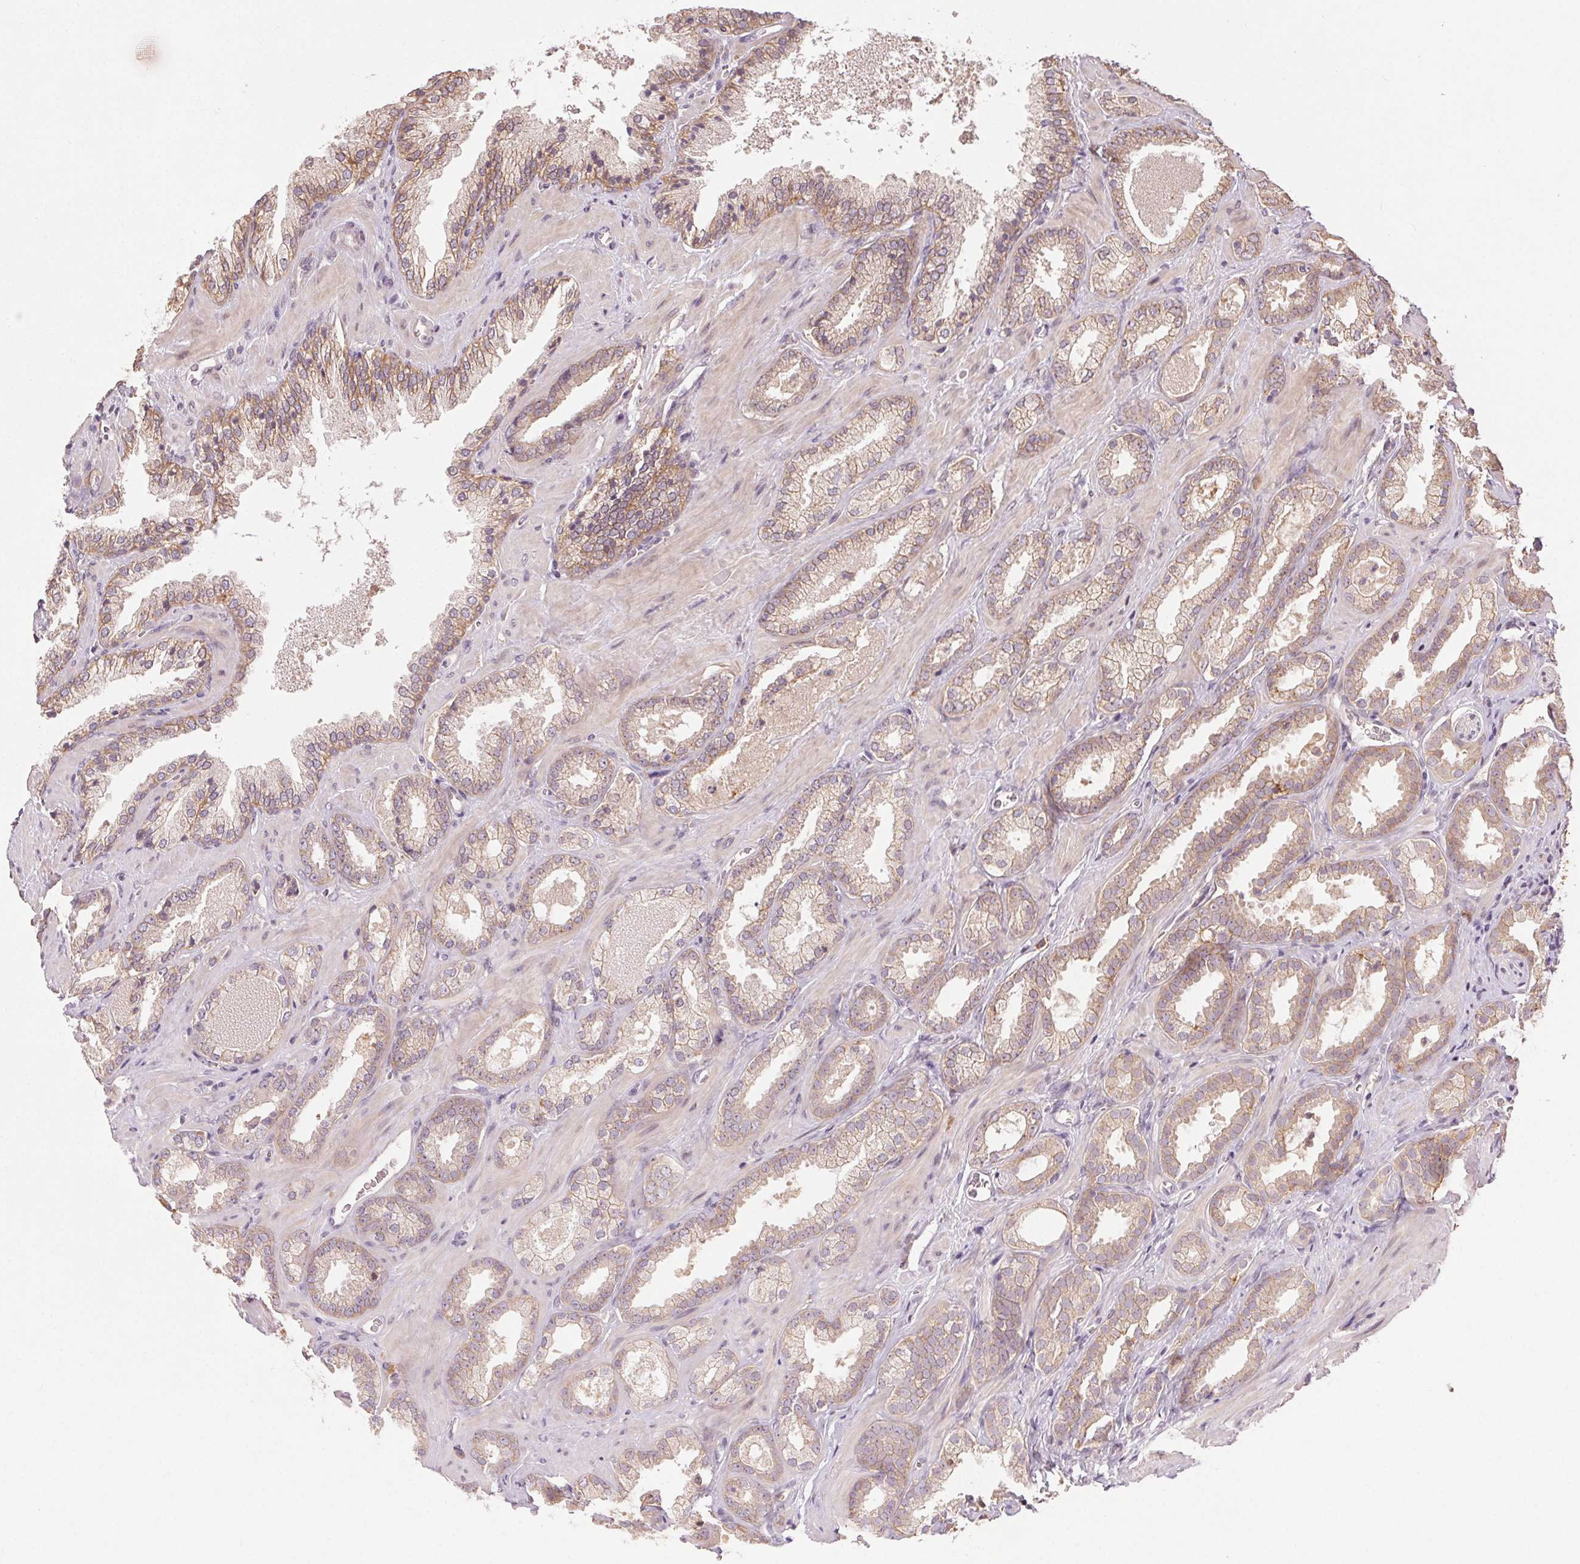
{"staining": {"intensity": "weak", "quantity": ">75%", "location": "cytoplasmic/membranous"}, "tissue": "prostate cancer", "cell_type": "Tumor cells", "image_type": "cancer", "snomed": [{"axis": "morphology", "description": "Adenocarcinoma, Low grade"}, {"axis": "topography", "description": "Prostate"}], "caption": "High-power microscopy captured an IHC micrograph of prostate cancer (adenocarcinoma (low-grade)), revealing weak cytoplasmic/membranous expression in about >75% of tumor cells. Using DAB (3,3'-diaminobenzidine) (brown) and hematoxylin (blue) stains, captured at high magnification using brightfield microscopy.", "gene": "ATP1B3", "patient": {"sex": "male", "age": 62}}